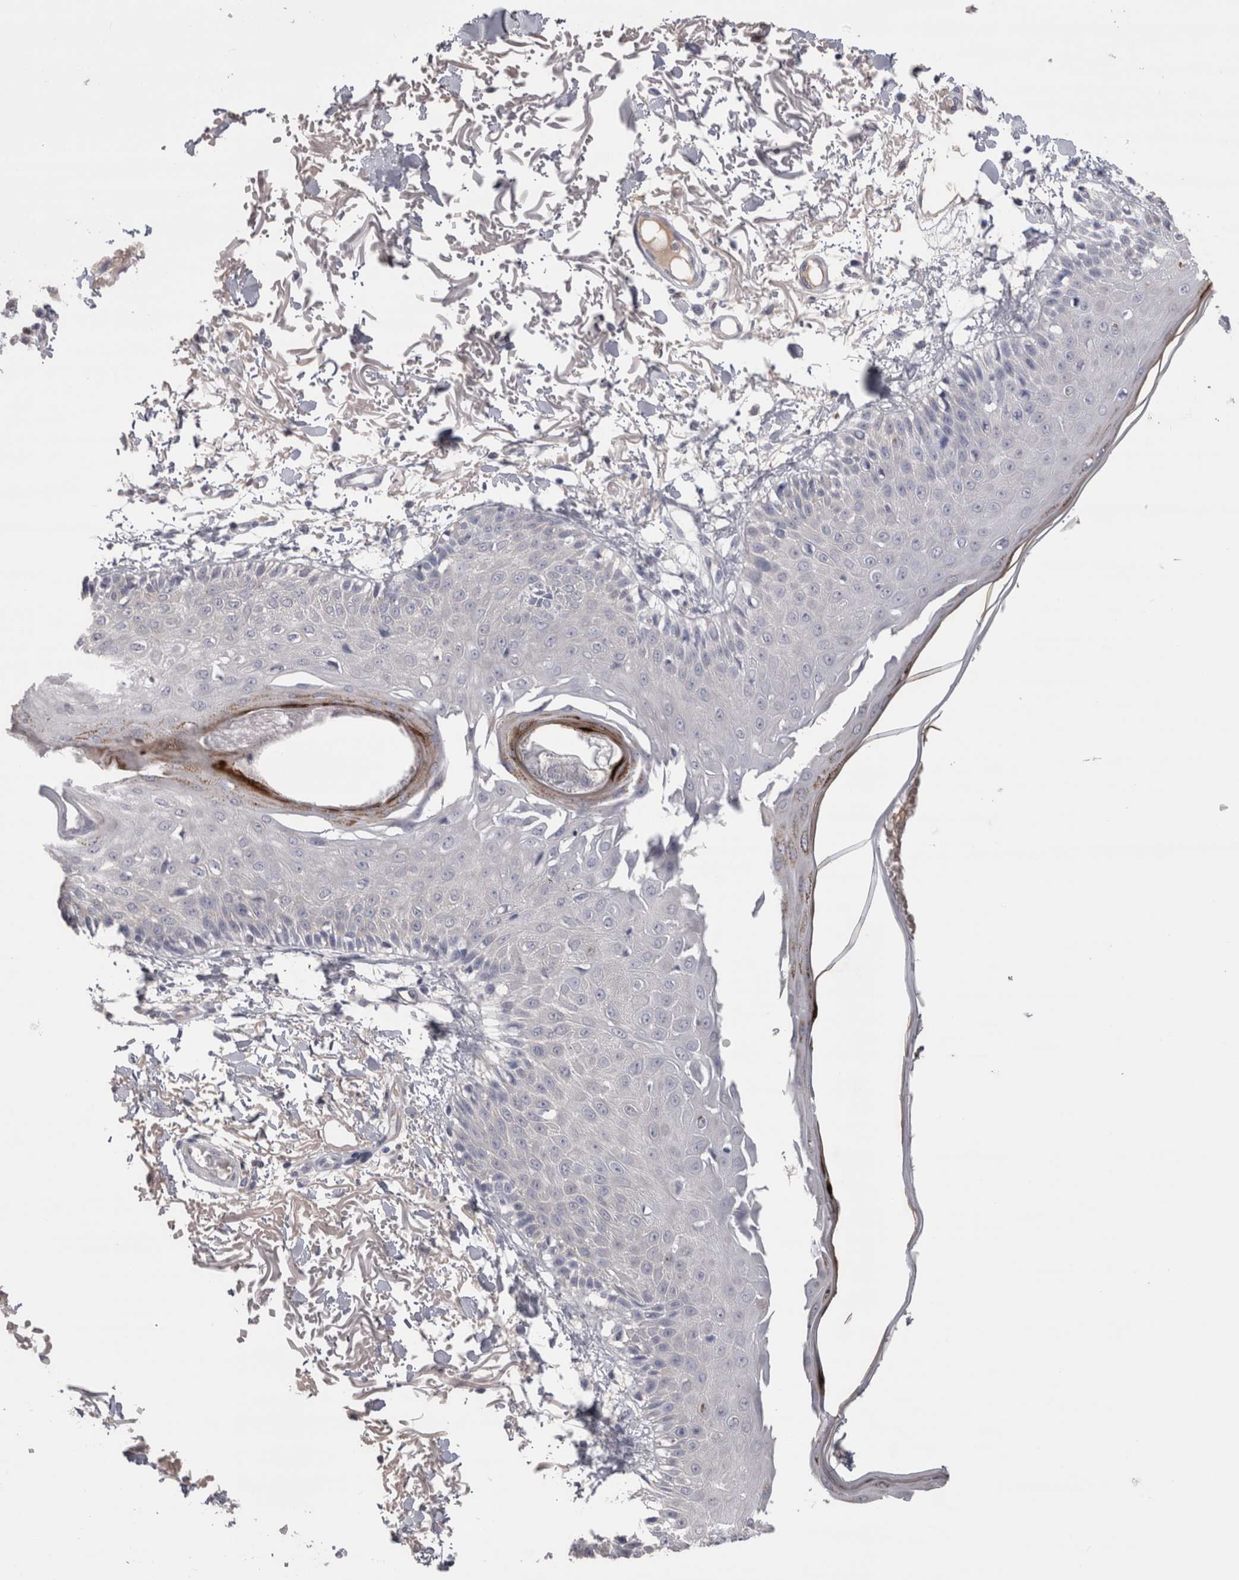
{"staining": {"intensity": "negative", "quantity": "none", "location": "none"}, "tissue": "skin", "cell_type": "Fibroblasts", "image_type": "normal", "snomed": [{"axis": "morphology", "description": "Normal tissue, NOS"}, {"axis": "morphology", "description": "Squamous cell carcinoma, NOS"}, {"axis": "topography", "description": "Skin"}, {"axis": "topography", "description": "Peripheral nerve tissue"}], "caption": "This is an IHC micrograph of unremarkable human skin. There is no positivity in fibroblasts.", "gene": "REG1A", "patient": {"sex": "male", "age": 83}}